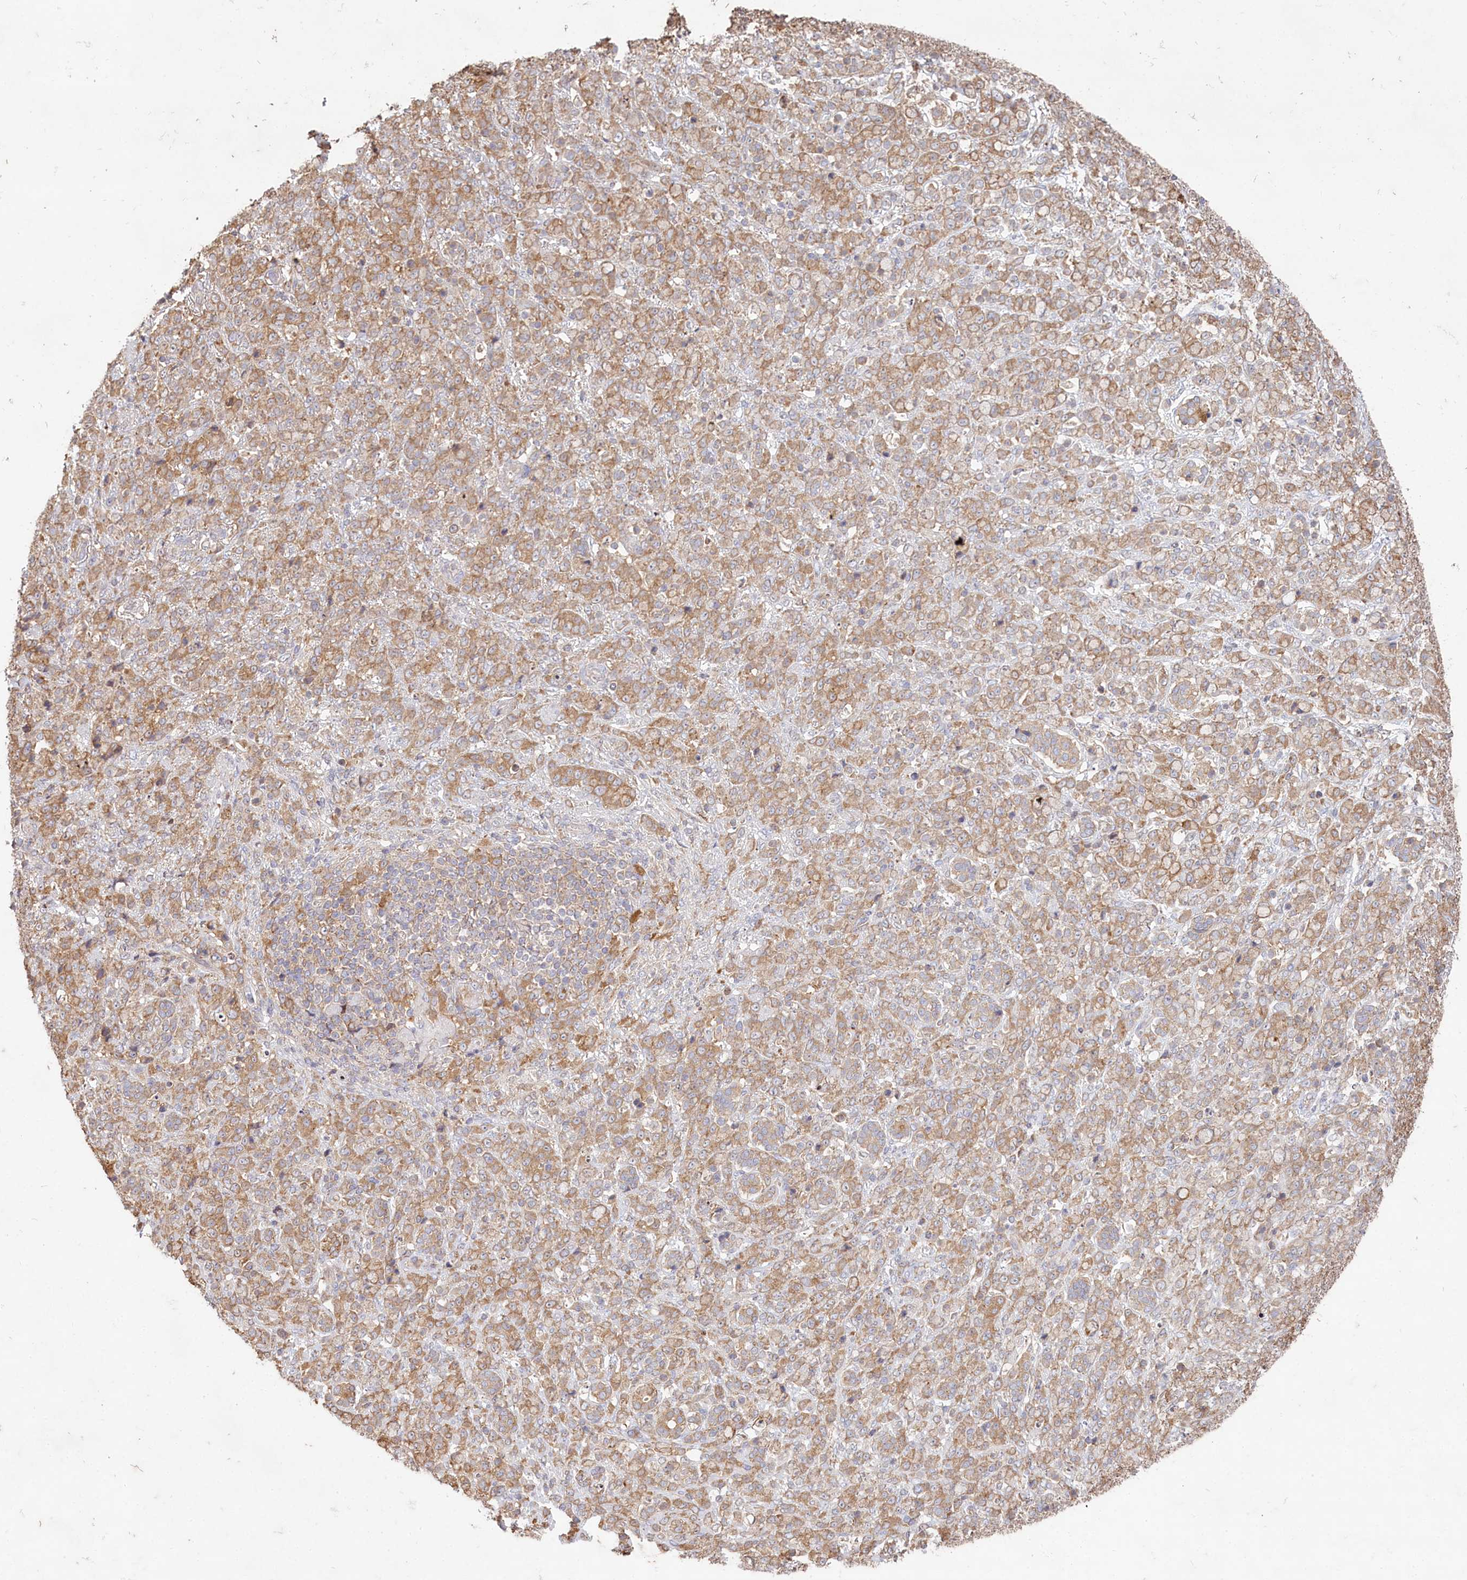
{"staining": {"intensity": "moderate", "quantity": ">75%", "location": "cytoplasmic/membranous"}, "tissue": "stomach cancer", "cell_type": "Tumor cells", "image_type": "cancer", "snomed": [{"axis": "morphology", "description": "Adenocarcinoma, NOS"}, {"axis": "topography", "description": "Stomach"}], "caption": "Immunohistochemistry (IHC) image of adenocarcinoma (stomach) stained for a protein (brown), which shows medium levels of moderate cytoplasmic/membranous staining in approximately >75% of tumor cells.", "gene": "HAL", "patient": {"sex": "female", "age": 79}}